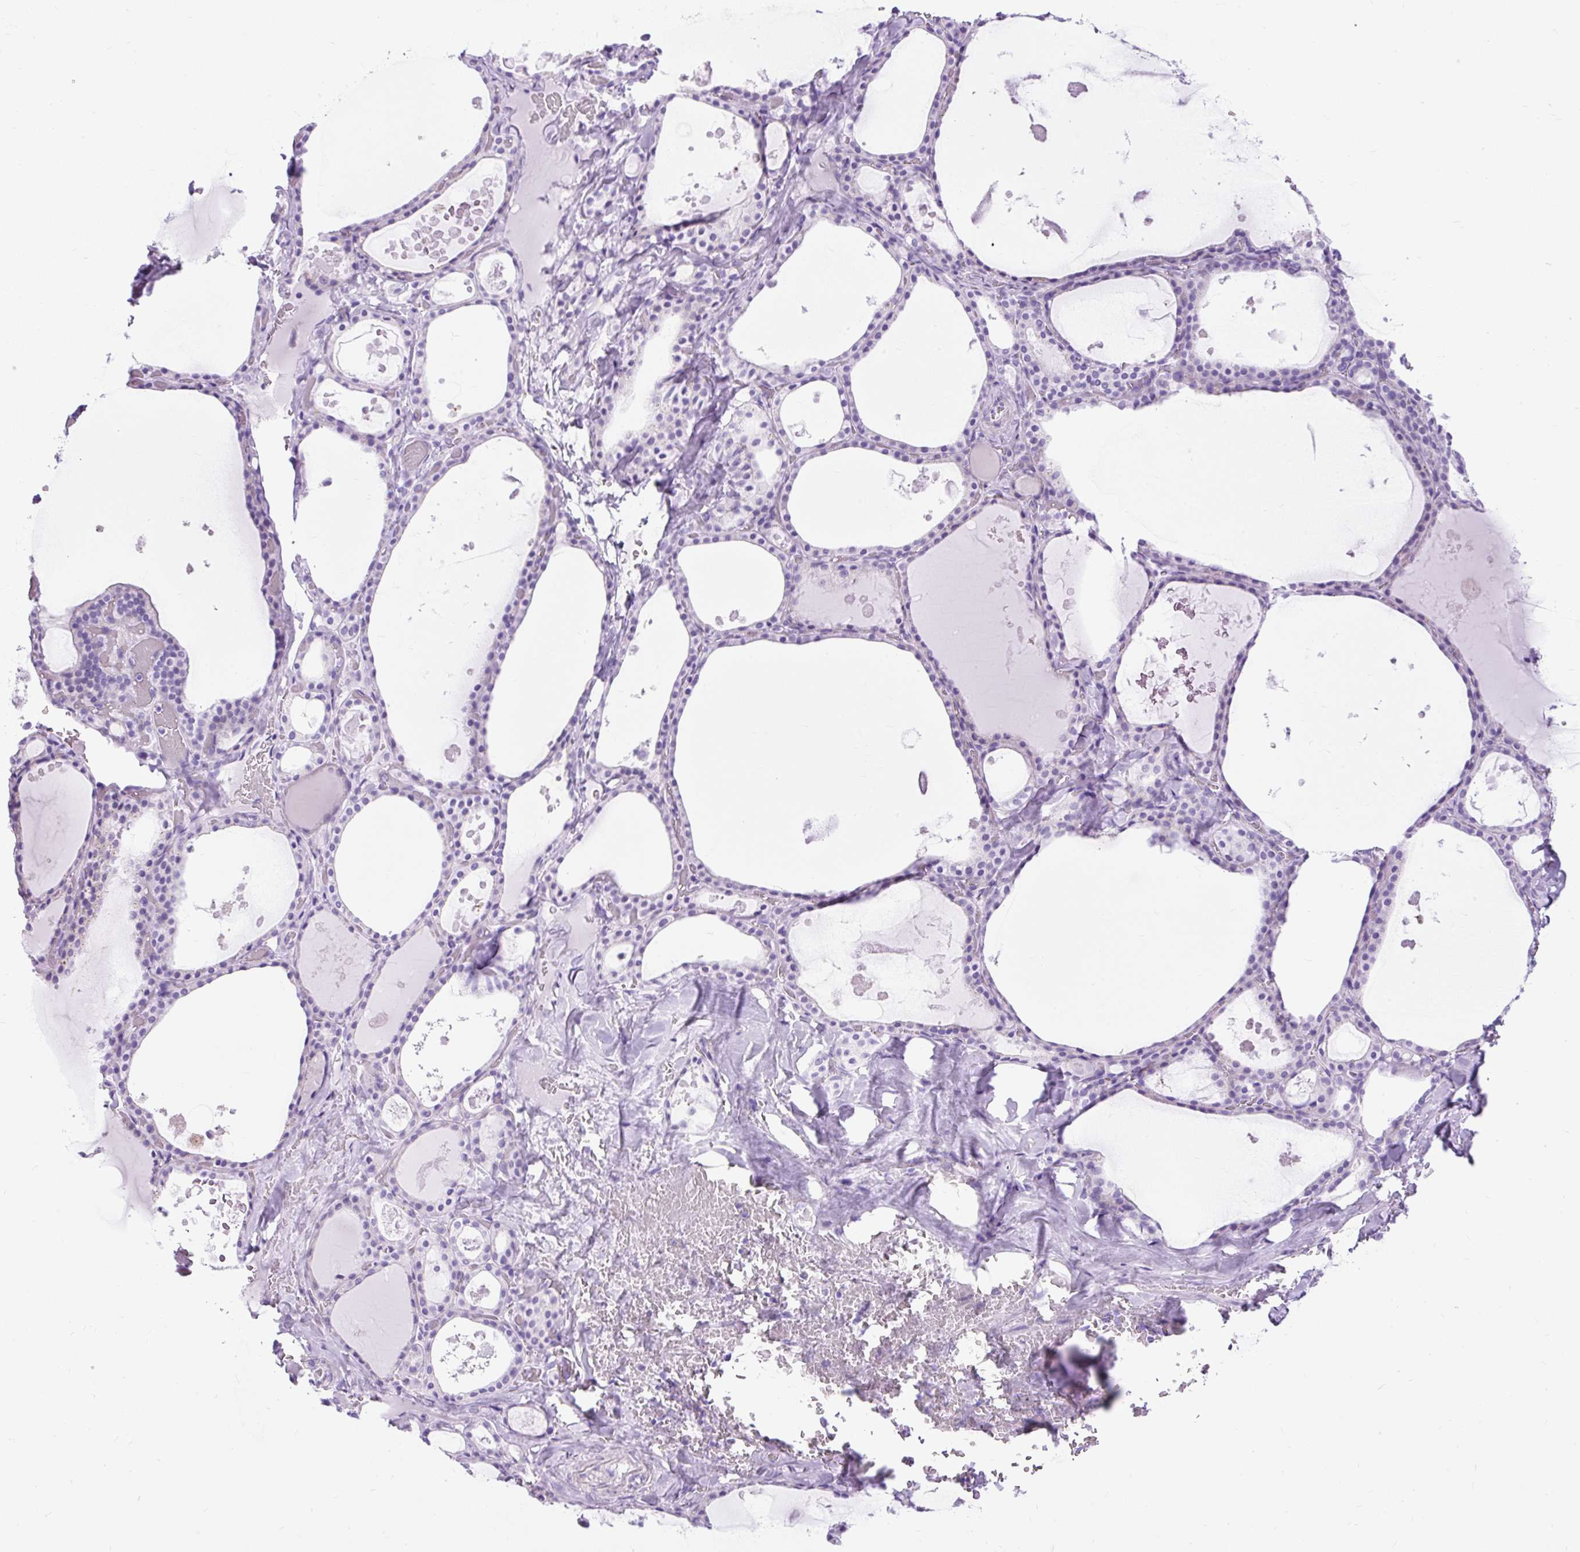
{"staining": {"intensity": "negative", "quantity": "none", "location": "none"}, "tissue": "thyroid gland", "cell_type": "Glandular cells", "image_type": "normal", "snomed": [{"axis": "morphology", "description": "Normal tissue, NOS"}, {"axis": "topography", "description": "Thyroid gland"}], "caption": "Photomicrograph shows no significant protein positivity in glandular cells of normal thyroid gland.", "gene": "UPP1", "patient": {"sex": "male", "age": 56}}